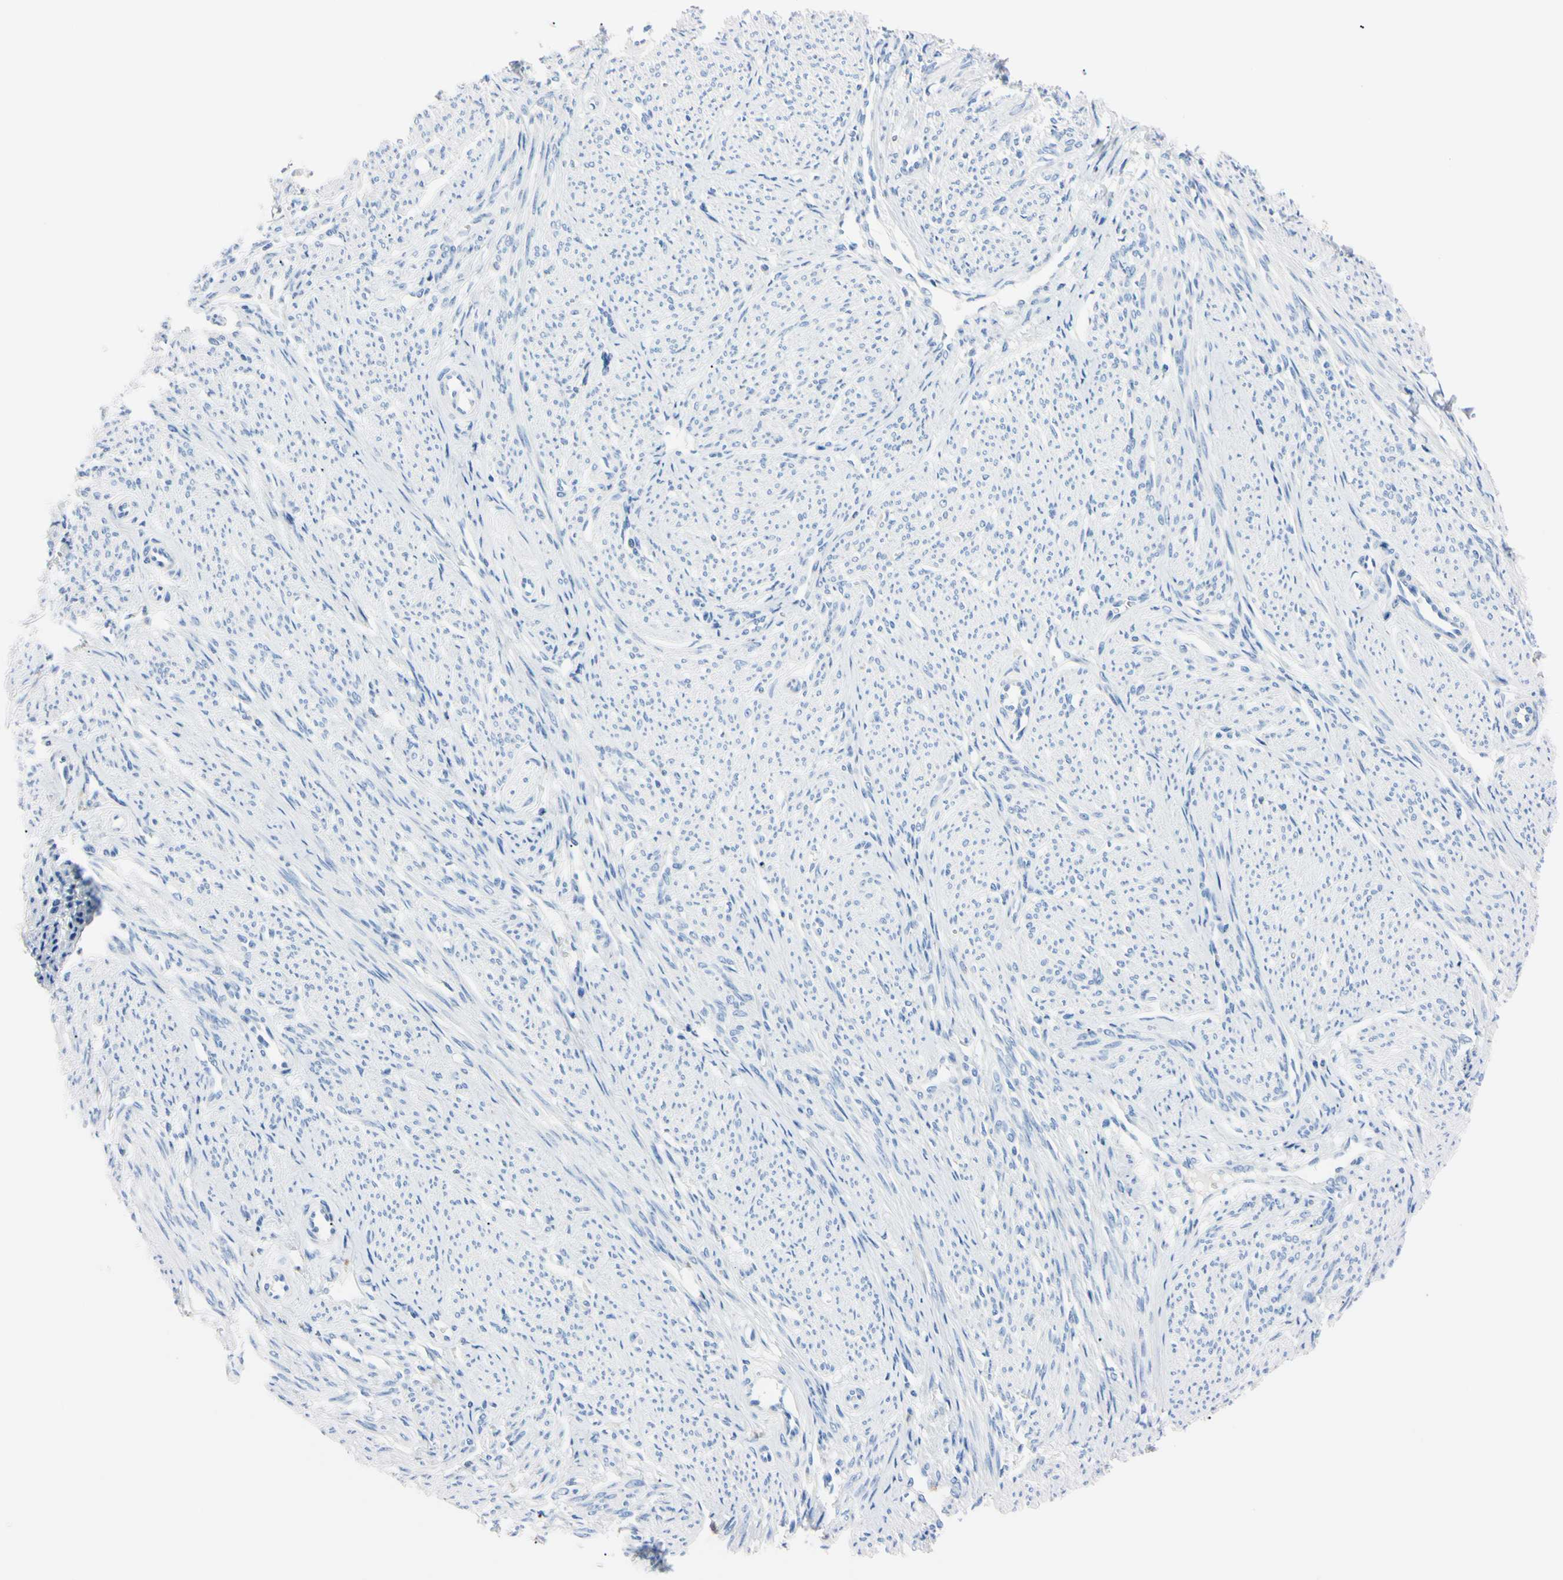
{"staining": {"intensity": "negative", "quantity": "none", "location": "none"}, "tissue": "smooth muscle", "cell_type": "Smooth muscle cells", "image_type": "normal", "snomed": [{"axis": "morphology", "description": "Normal tissue, NOS"}, {"axis": "topography", "description": "Smooth muscle"}], "caption": "IHC photomicrograph of unremarkable smooth muscle stained for a protein (brown), which exhibits no staining in smooth muscle cells.", "gene": "NCF4", "patient": {"sex": "female", "age": 65}}